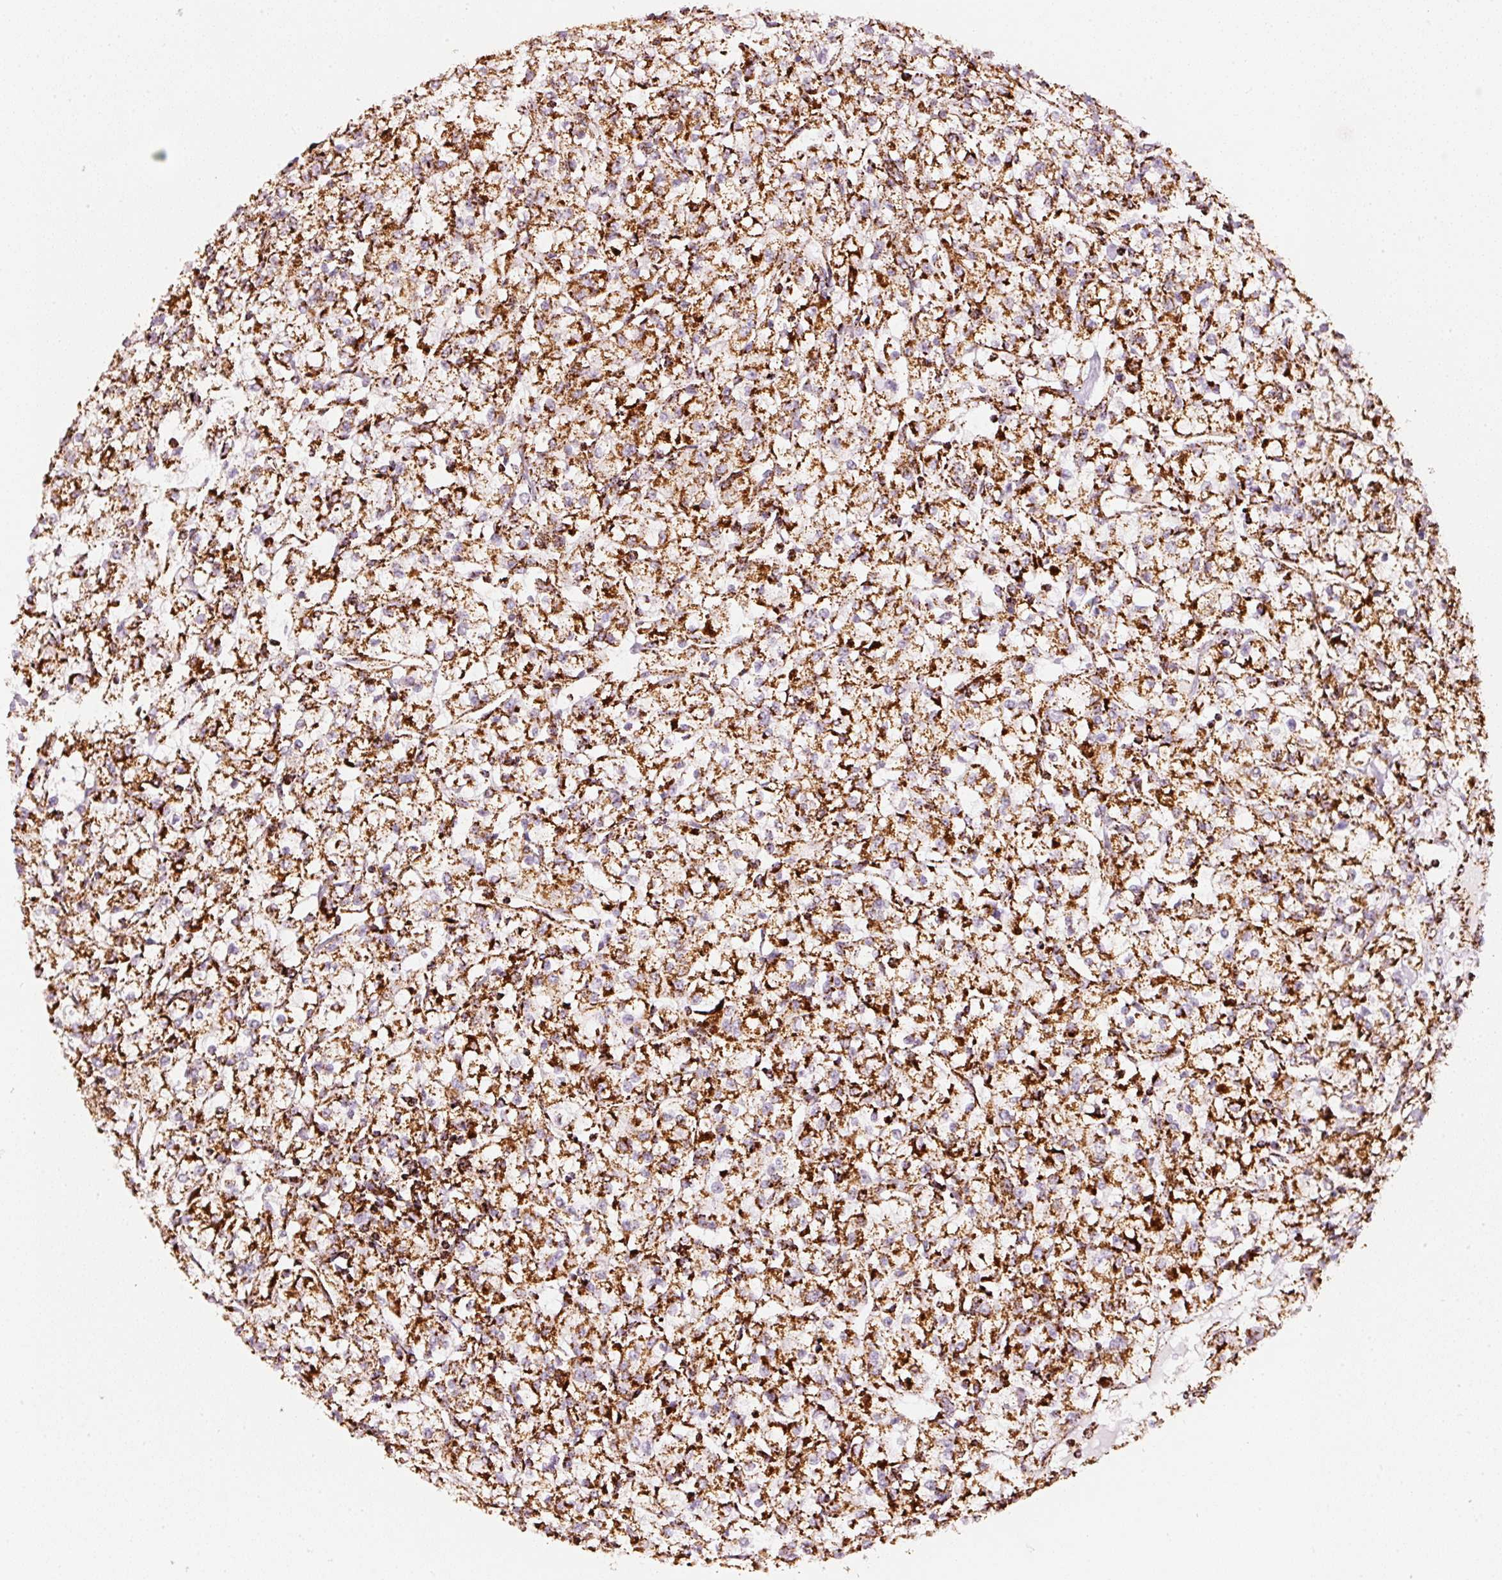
{"staining": {"intensity": "strong", "quantity": ">75%", "location": "cytoplasmic/membranous"}, "tissue": "renal cancer", "cell_type": "Tumor cells", "image_type": "cancer", "snomed": [{"axis": "morphology", "description": "Adenocarcinoma, NOS"}, {"axis": "topography", "description": "Kidney"}], "caption": "Immunohistochemistry micrograph of human renal cancer stained for a protein (brown), which reveals high levels of strong cytoplasmic/membranous staining in approximately >75% of tumor cells.", "gene": "UQCRC1", "patient": {"sex": "female", "age": 59}}